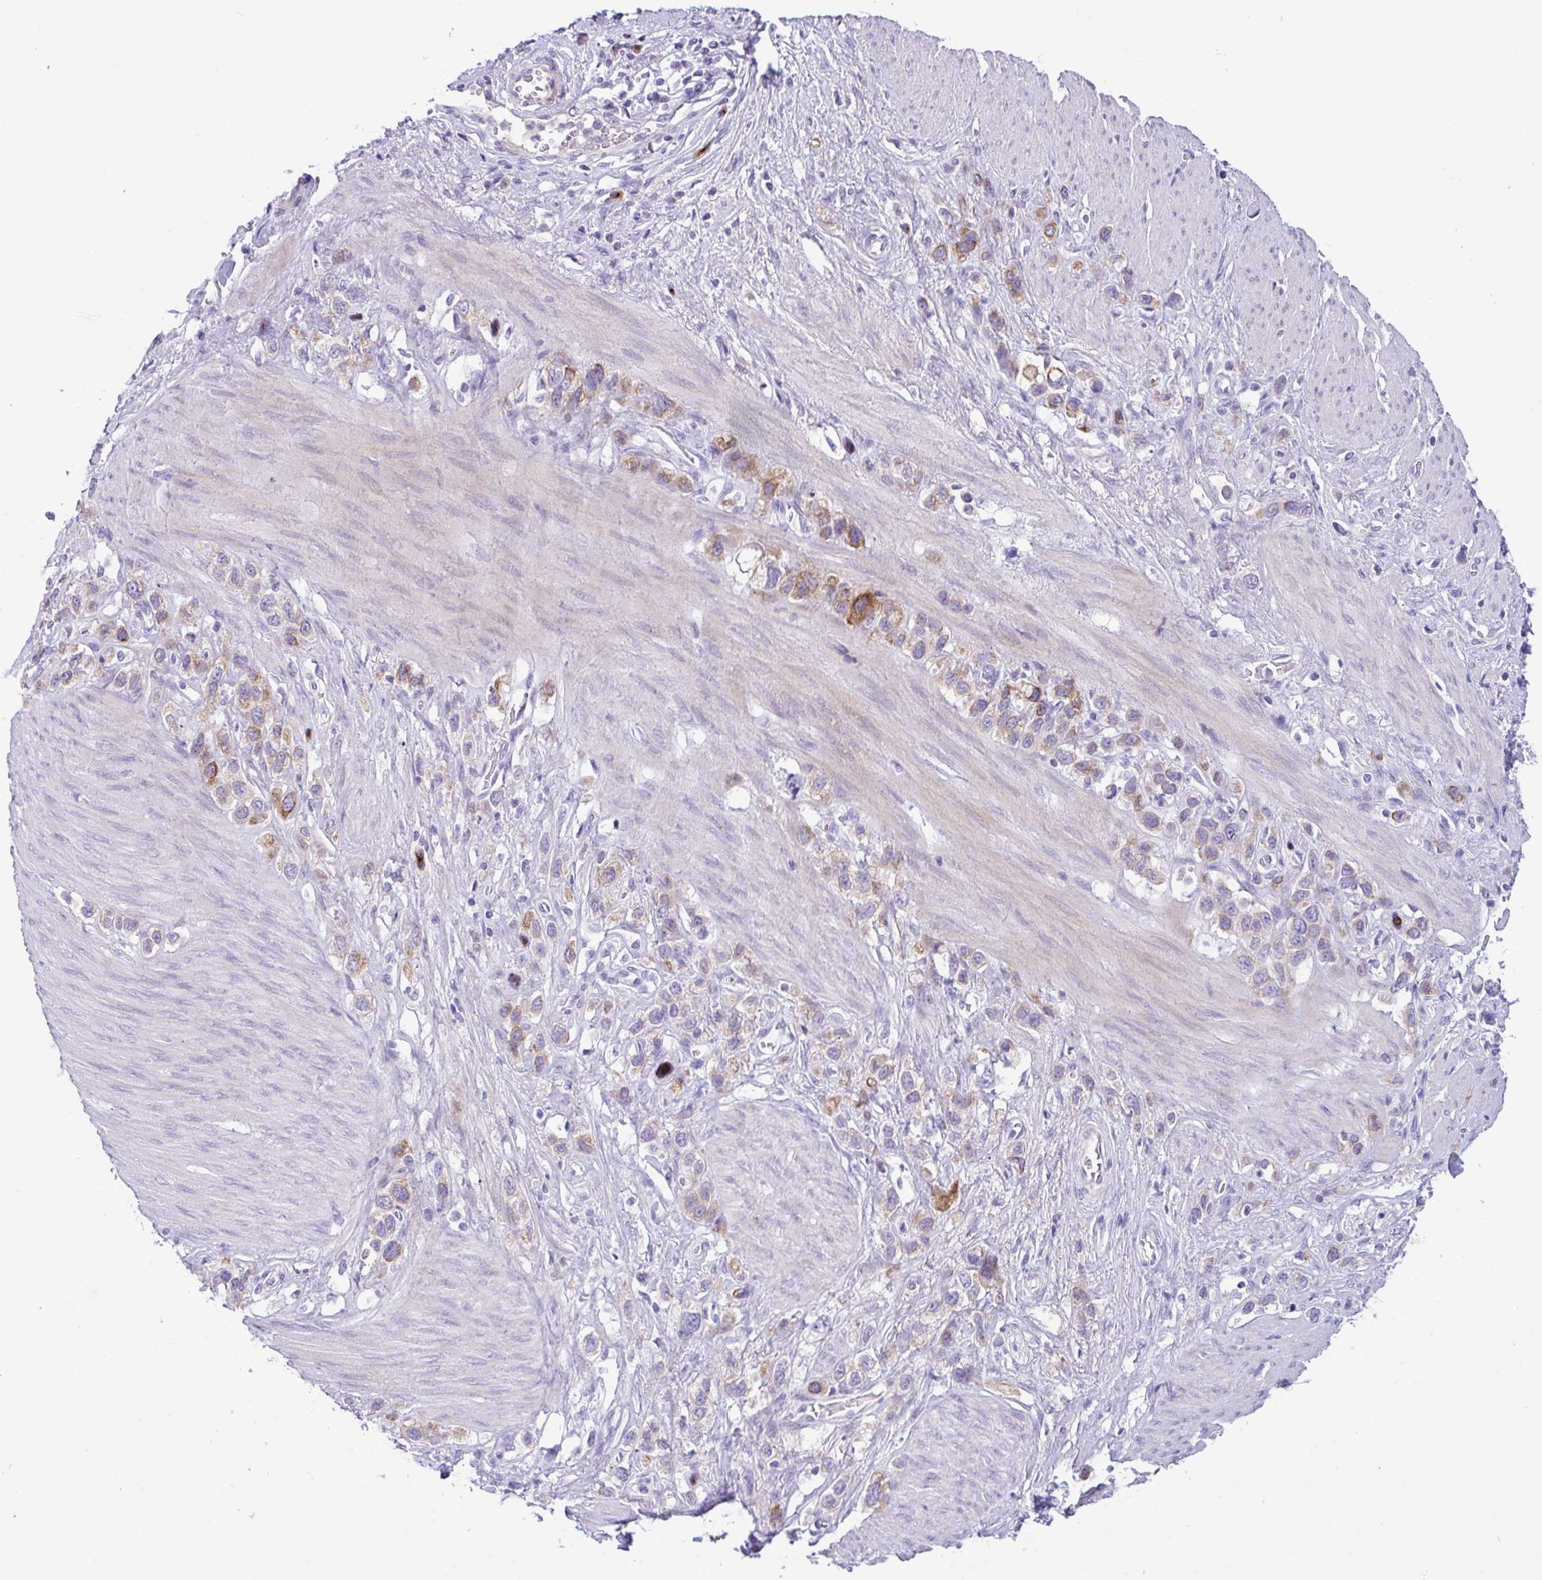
{"staining": {"intensity": "moderate", "quantity": "25%-75%", "location": "cytoplasmic/membranous"}, "tissue": "stomach cancer", "cell_type": "Tumor cells", "image_type": "cancer", "snomed": [{"axis": "morphology", "description": "Adenocarcinoma, NOS"}, {"axis": "topography", "description": "Stomach"}], "caption": "Immunohistochemistry (IHC) of stomach cancer displays medium levels of moderate cytoplasmic/membranous positivity in approximately 25%-75% of tumor cells.", "gene": "FBXL20", "patient": {"sex": "female", "age": 65}}